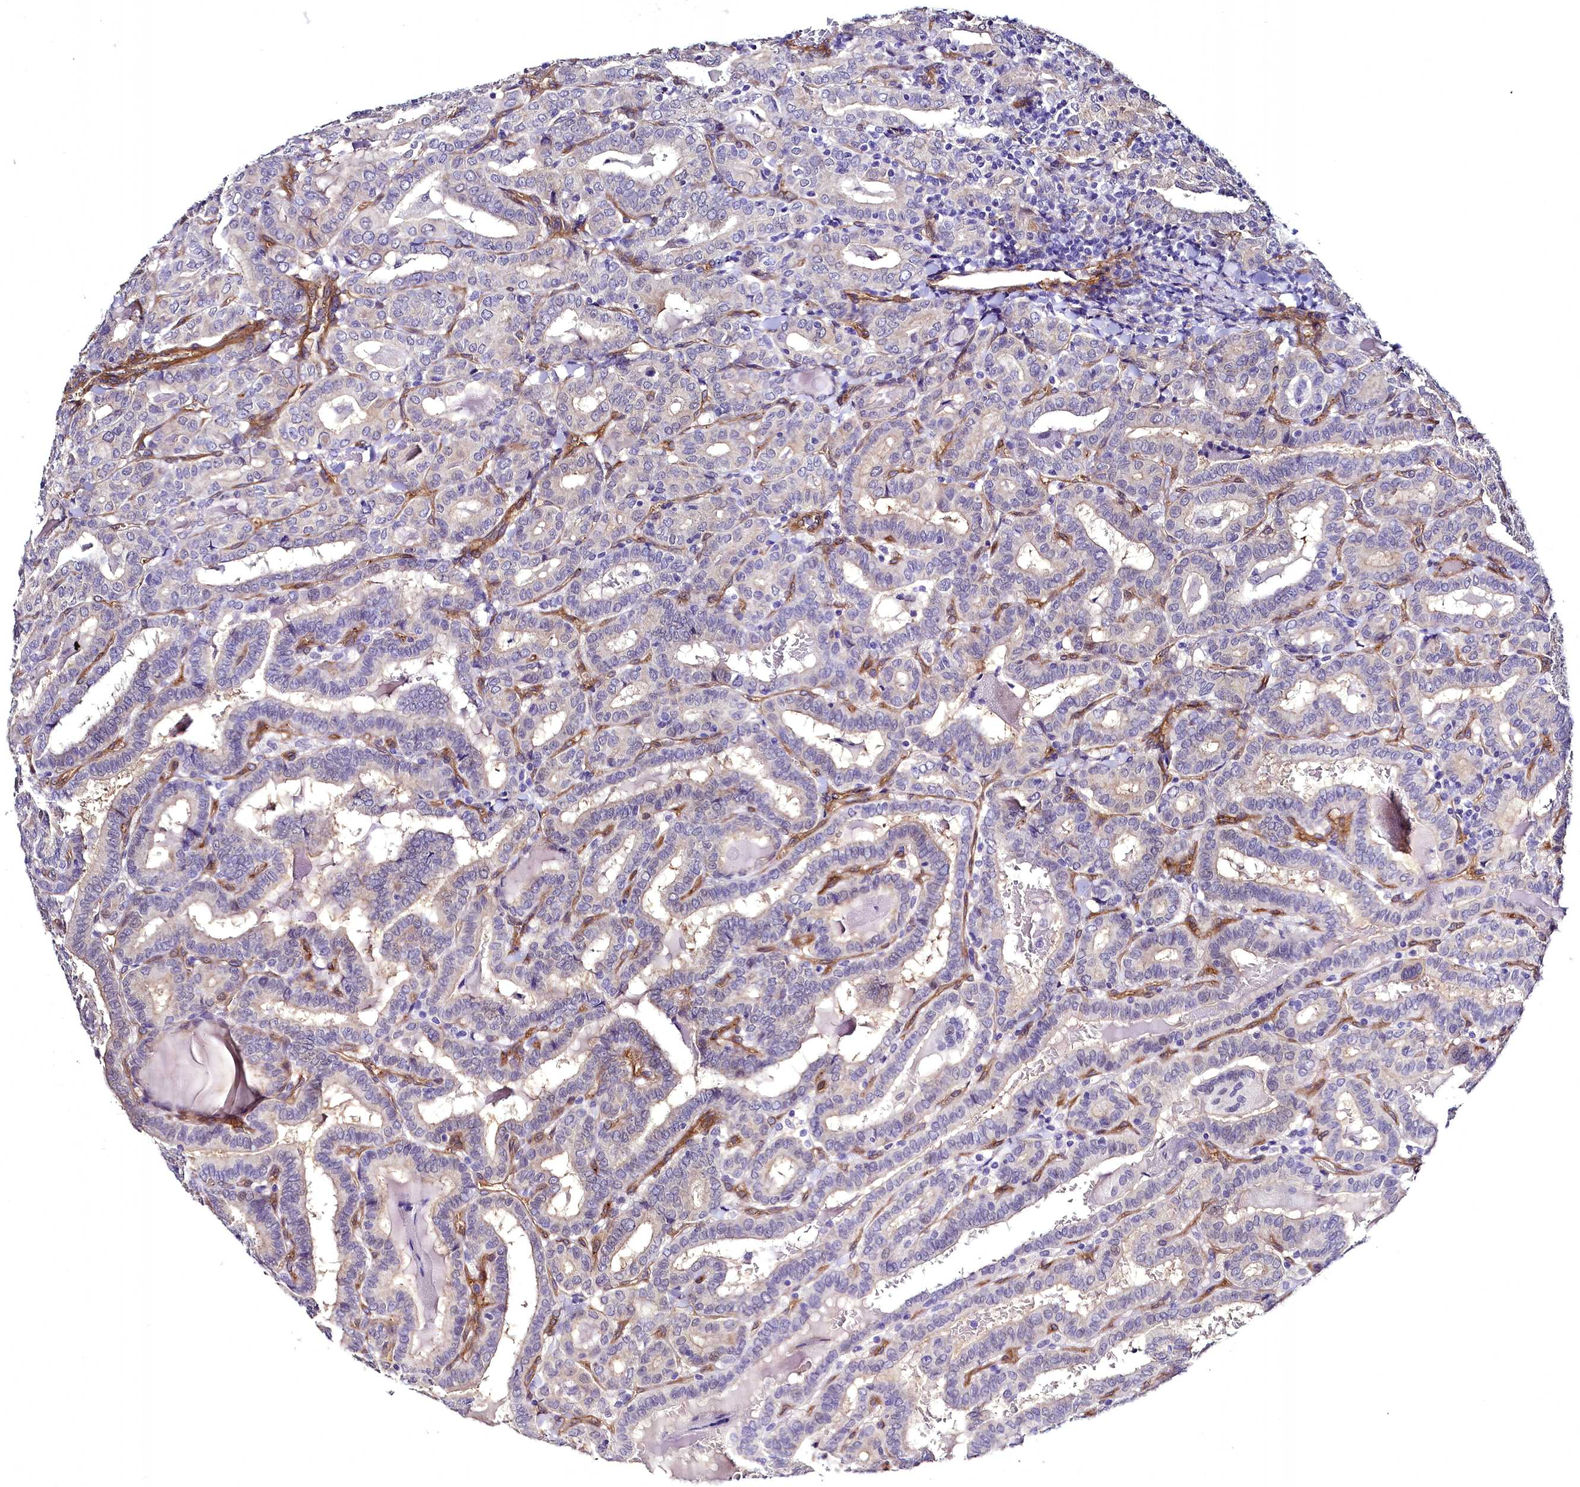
{"staining": {"intensity": "negative", "quantity": "none", "location": "none"}, "tissue": "thyroid cancer", "cell_type": "Tumor cells", "image_type": "cancer", "snomed": [{"axis": "morphology", "description": "Papillary adenocarcinoma, NOS"}, {"axis": "topography", "description": "Thyroid gland"}], "caption": "Tumor cells show no significant positivity in thyroid cancer (papillary adenocarcinoma).", "gene": "STXBP1", "patient": {"sex": "female", "age": 72}}